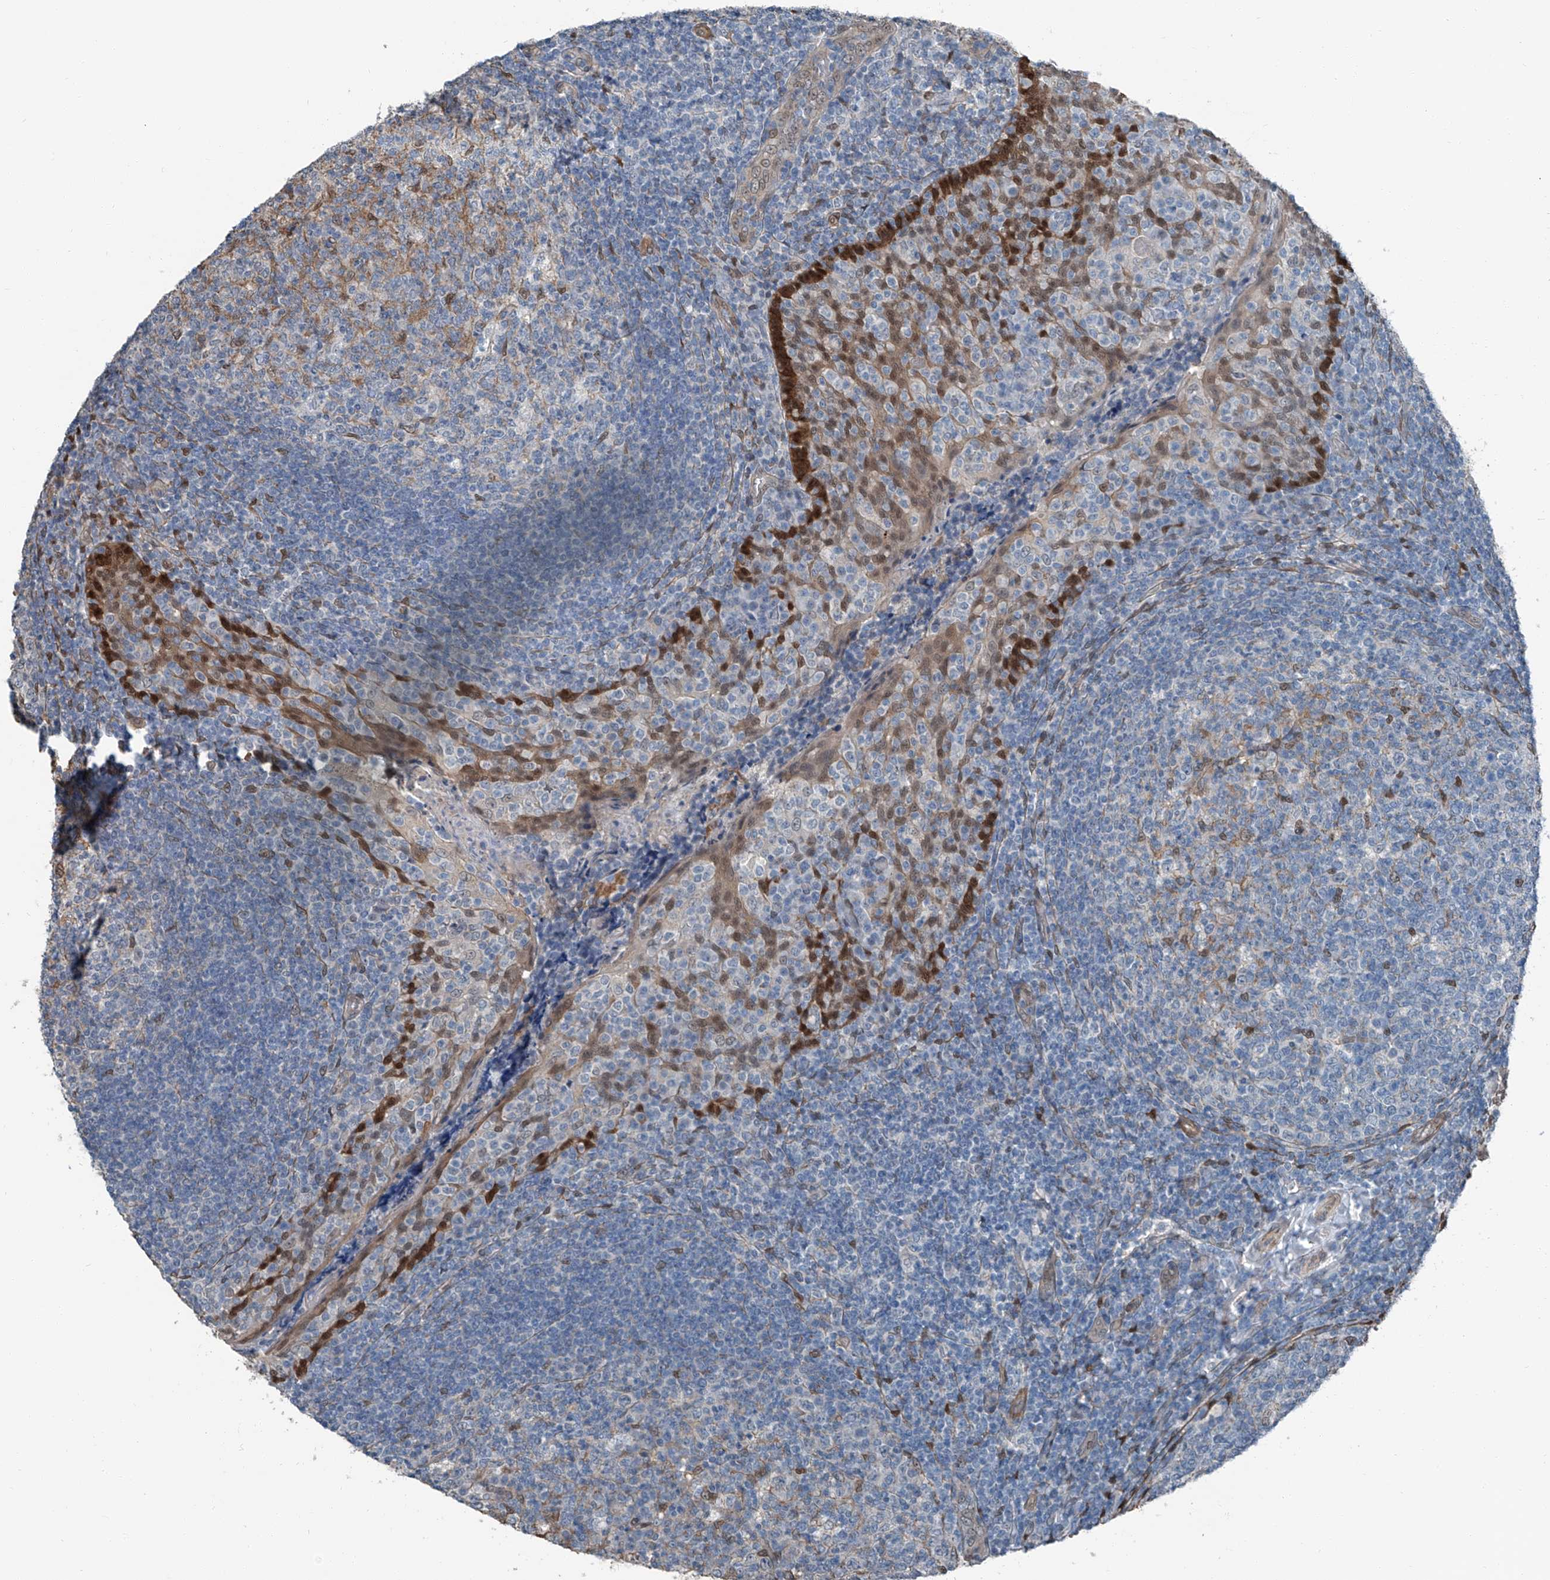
{"staining": {"intensity": "negative", "quantity": "none", "location": "none"}, "tissue": "tonsil", "cell_type": "Germinal center cells", "image_type": "normal", "snomed": [{"axis": "morphology", "description": "Normal tissue, NOS"}, {"axis": "topography", "description": "Tonsil"}], "caption": "DAB (3,3'-diaminobenzidine) immunohistochemical staining of normal human tonsil displays no significant staining in germinal center cells.", "gene": "HSPA6", "patient": {"sex": "female", "age": 19}}